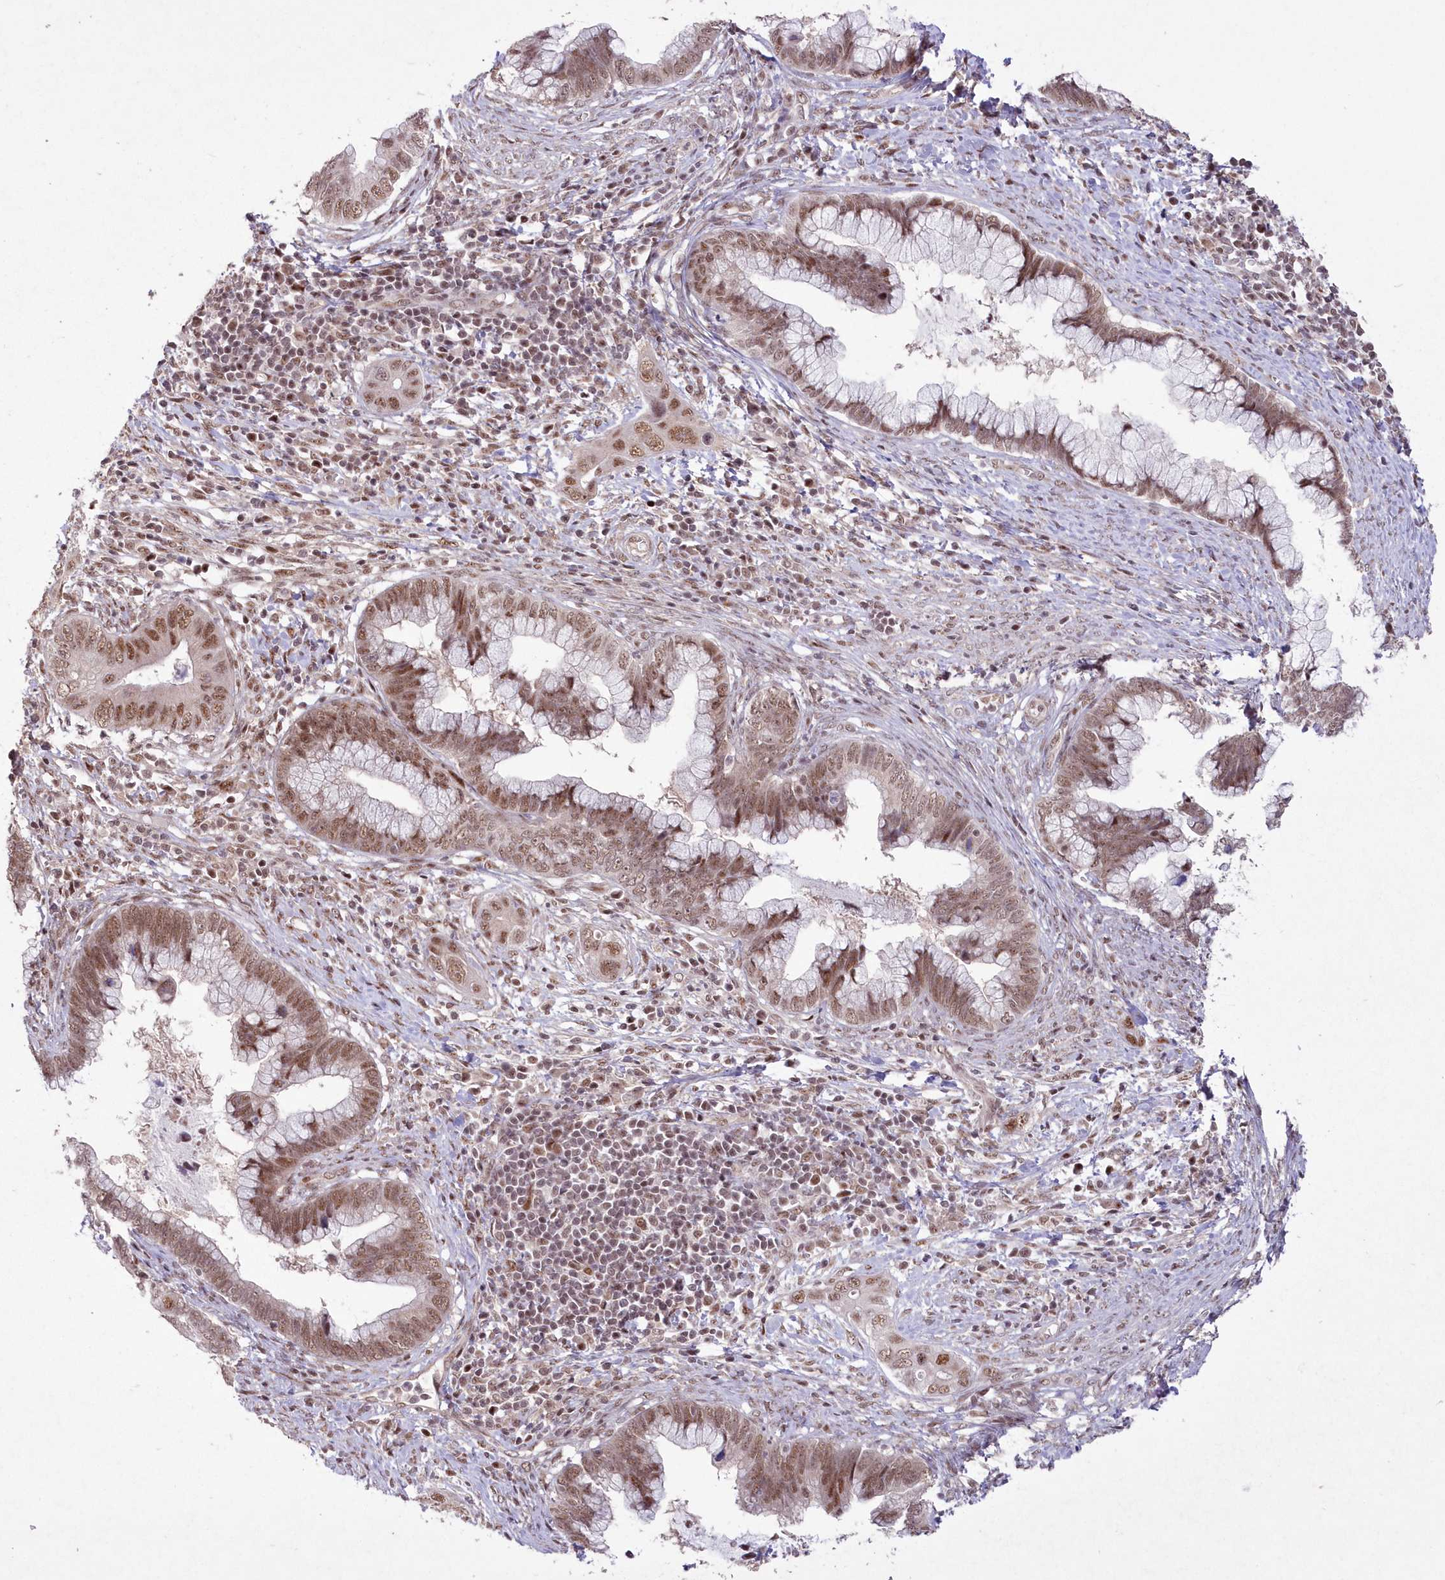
{"staining": {"intensity": "moderate", "quantity": ">75%", "location": "nuclear"}, "tissue": "cervical cancer", "cell_type": "Tumor cells", "image_type": "cancer", "snomed": [{"axis": "morphology", "description": "Adenocarcinoma, NOS"}, {"axis": "topography", "description": "Cervix"}], "caption": "Cervical cancer (adenocarcinoma) tissue demonstrates moderate nuclear expression in approximately >75% of tumor cells, visualized by immunohistochemistry.", "gene": "WBP1L", "patient": {"sex": "female", "age": 44}}